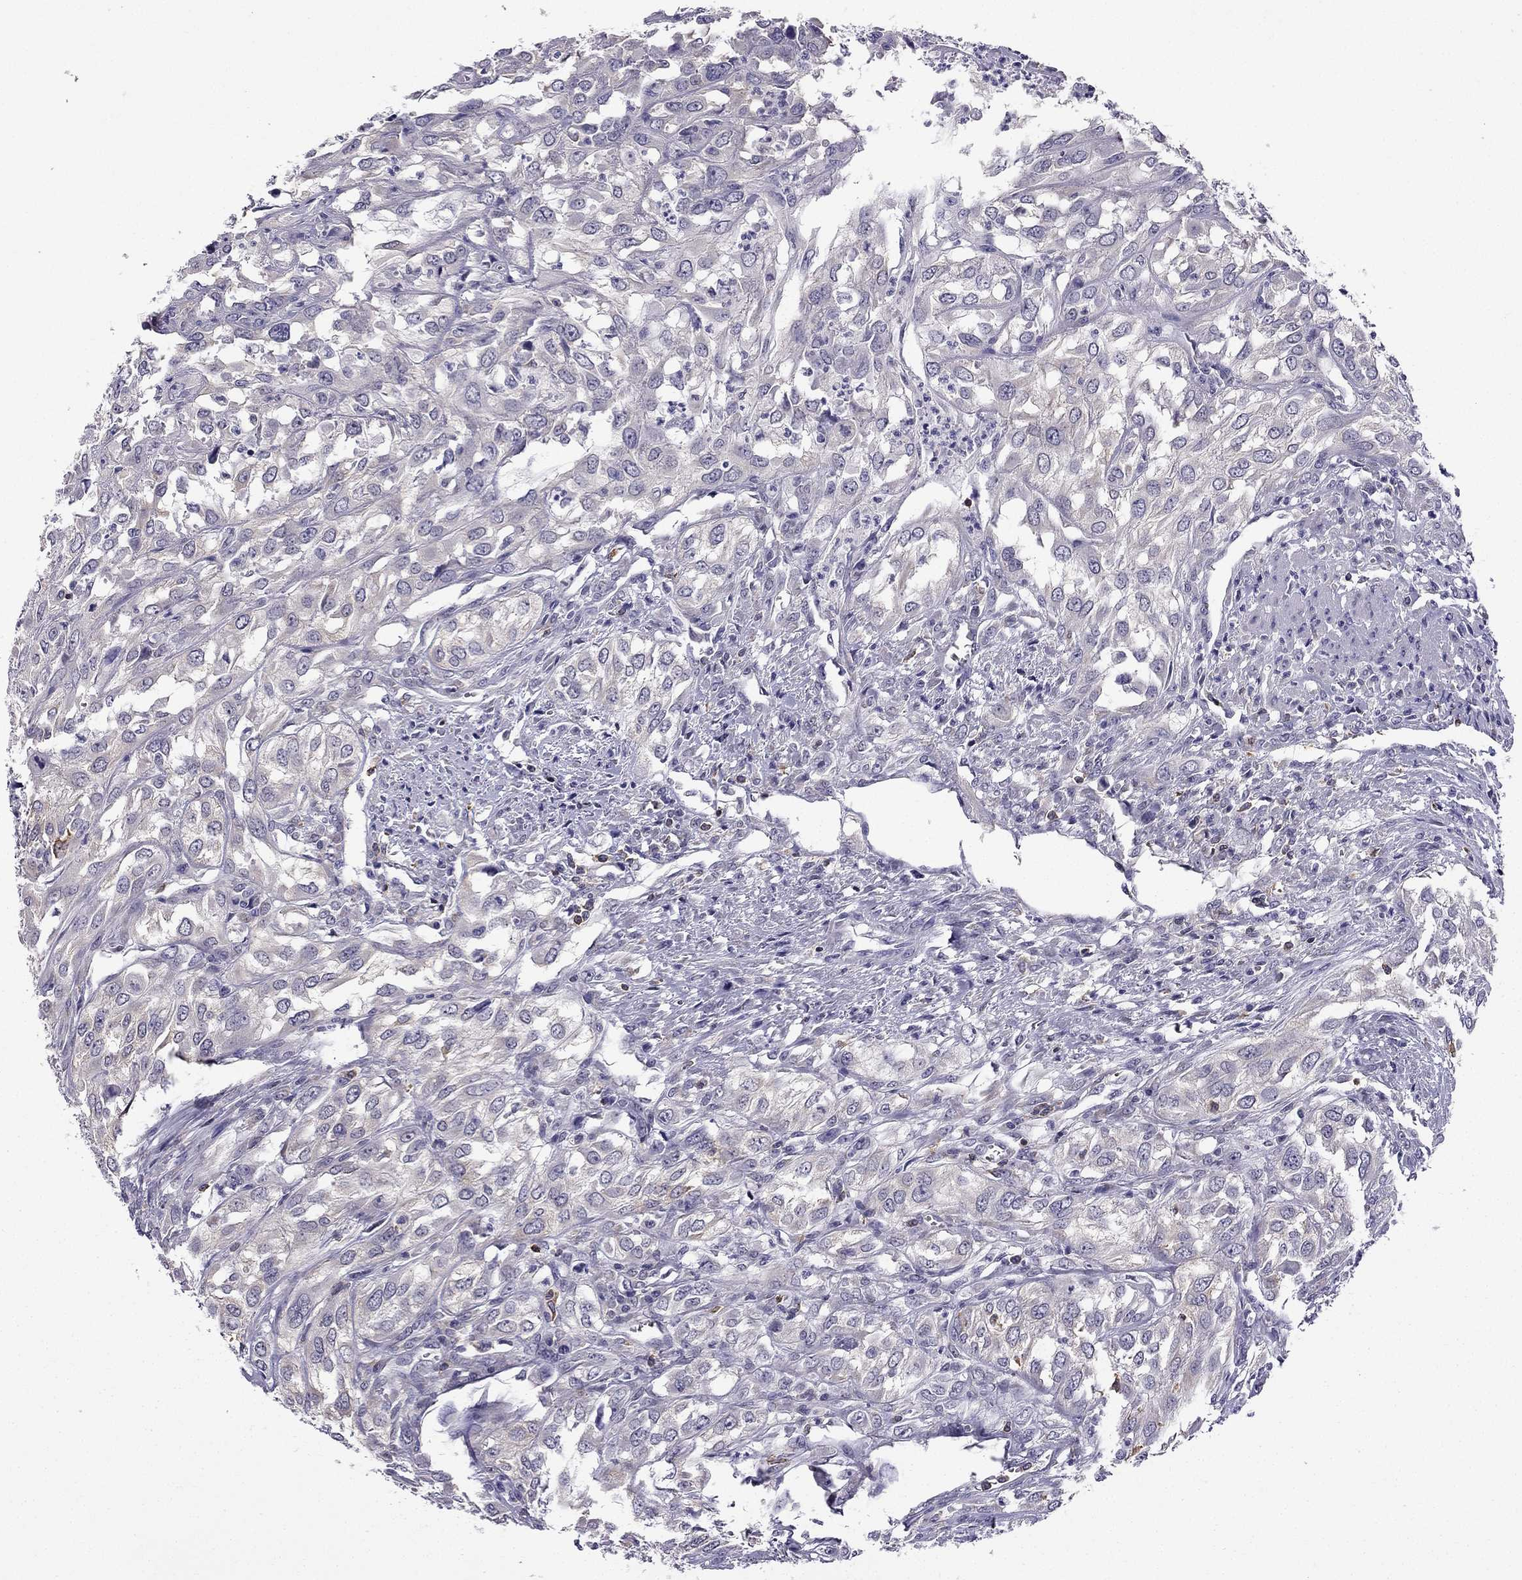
{"staining": {"intensity": "negative", "quantity": "none", "location": "none"}, "tissue": "urothelial cancer", "cell_type": "Tumor cells", "image_type": "cancer", "snomed": [{"axis": "morphology", "description": "Urothelial carcinoma, High grade"}, {"axis": "topography", "description": "Urinary bladder"}], "caption": "Immunohistochemistry of human urothelial cancer demonstrates no positivity in tumor cells.", "gene": "CCK", "patient": {"sex": "male", "age": 67}}